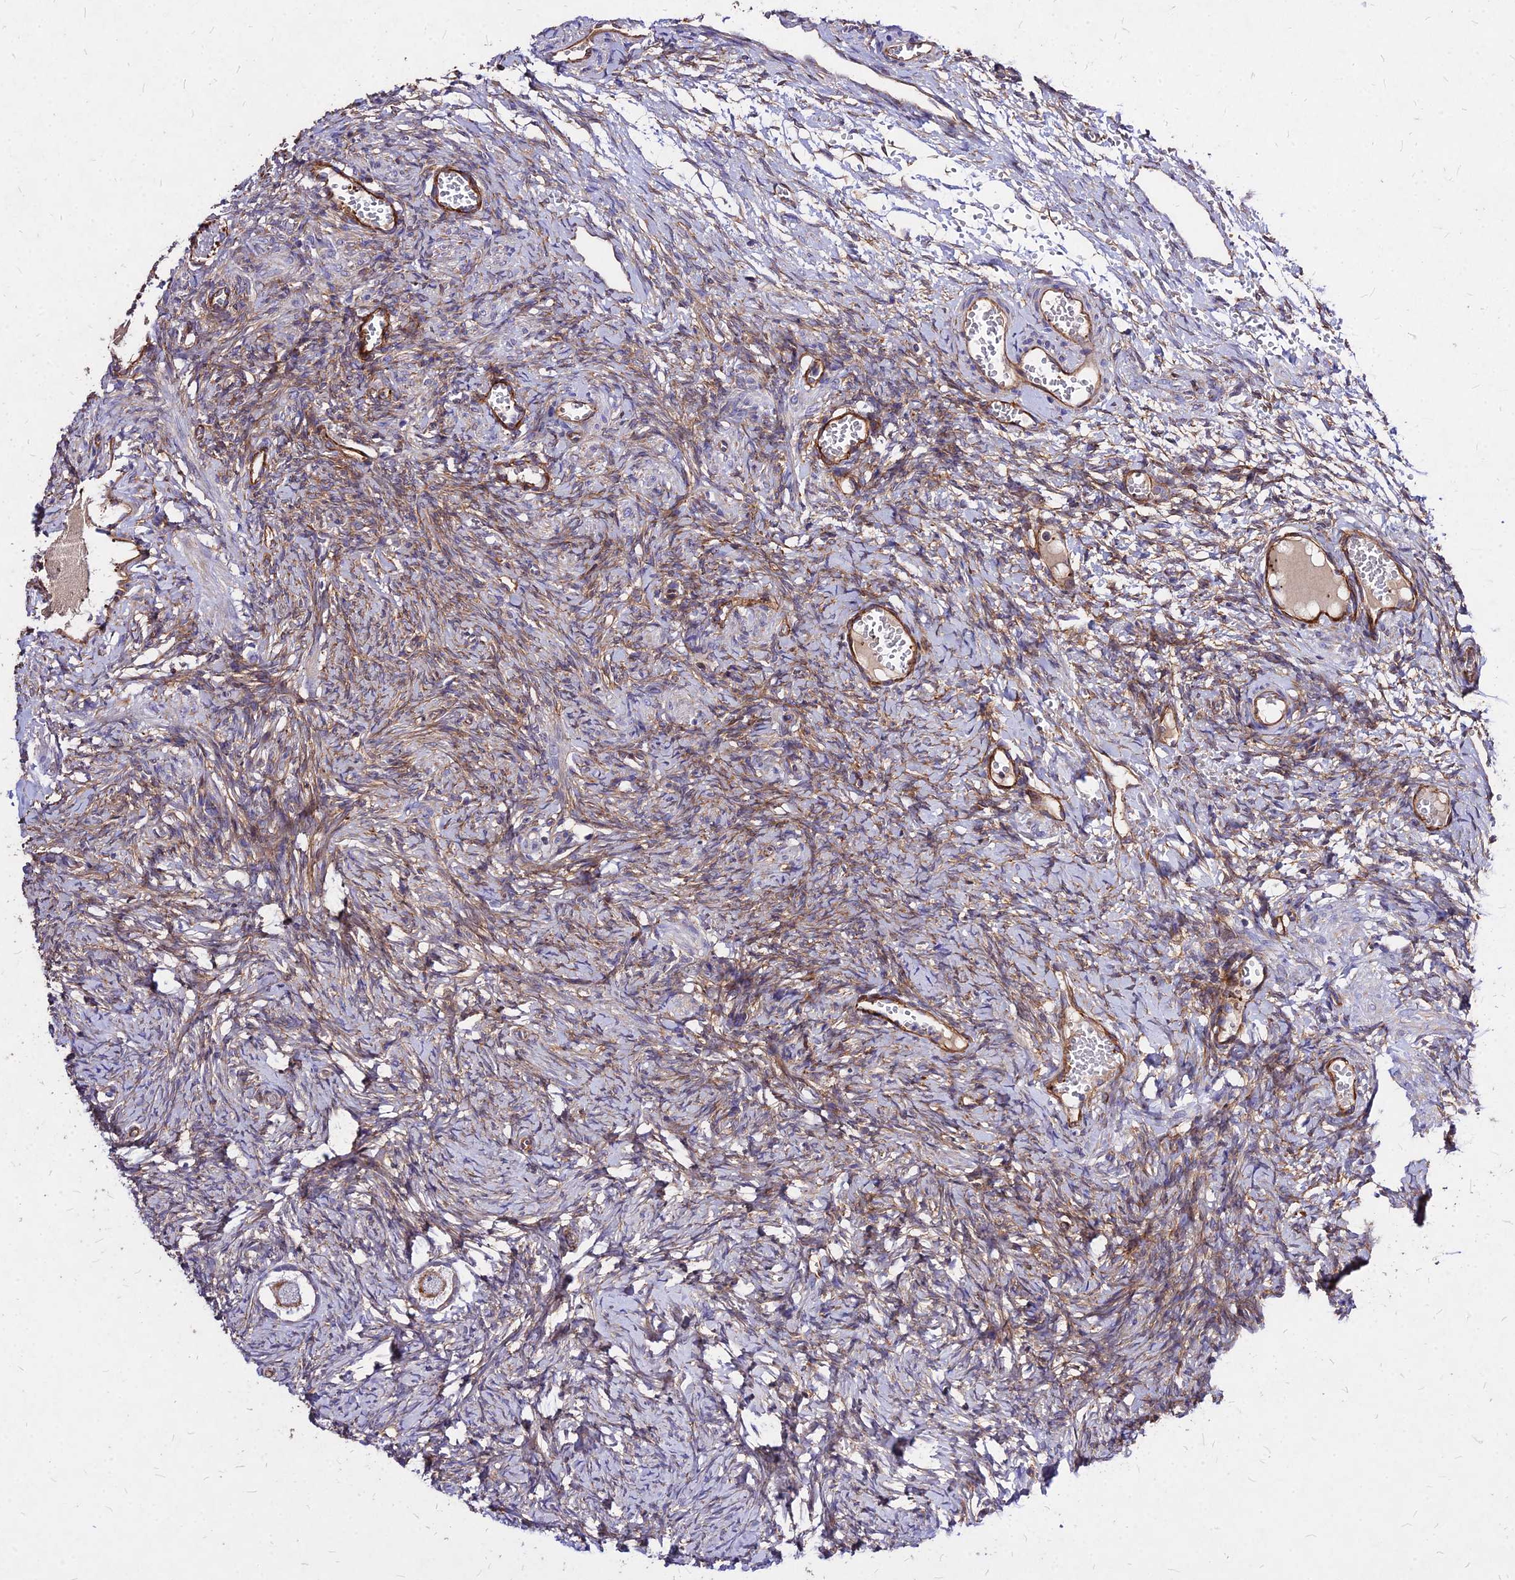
{"staining": {"intensity": "moderate", "quantity": ">75%", "location": "cytoplasmic/membranous"}, "tissue": "ovary", "cell_type": "Follicle cells", "image_type": "normal", "snomed": [{"axis": "morphology", "description": "Adenocarcinoma, NOS"}, {"axis": "topography", "description": "Endometrium"}], "caption": "Immunohistochemistry (IHC) photomicrograph of normal ovary stained for a protein (brown), which reveals medium levels of moderate cytoplasmic/membranous staining in about >75% of follicle cells.", "gene": "EFCC1", "patient": {"sex": "female", "age": 32}}